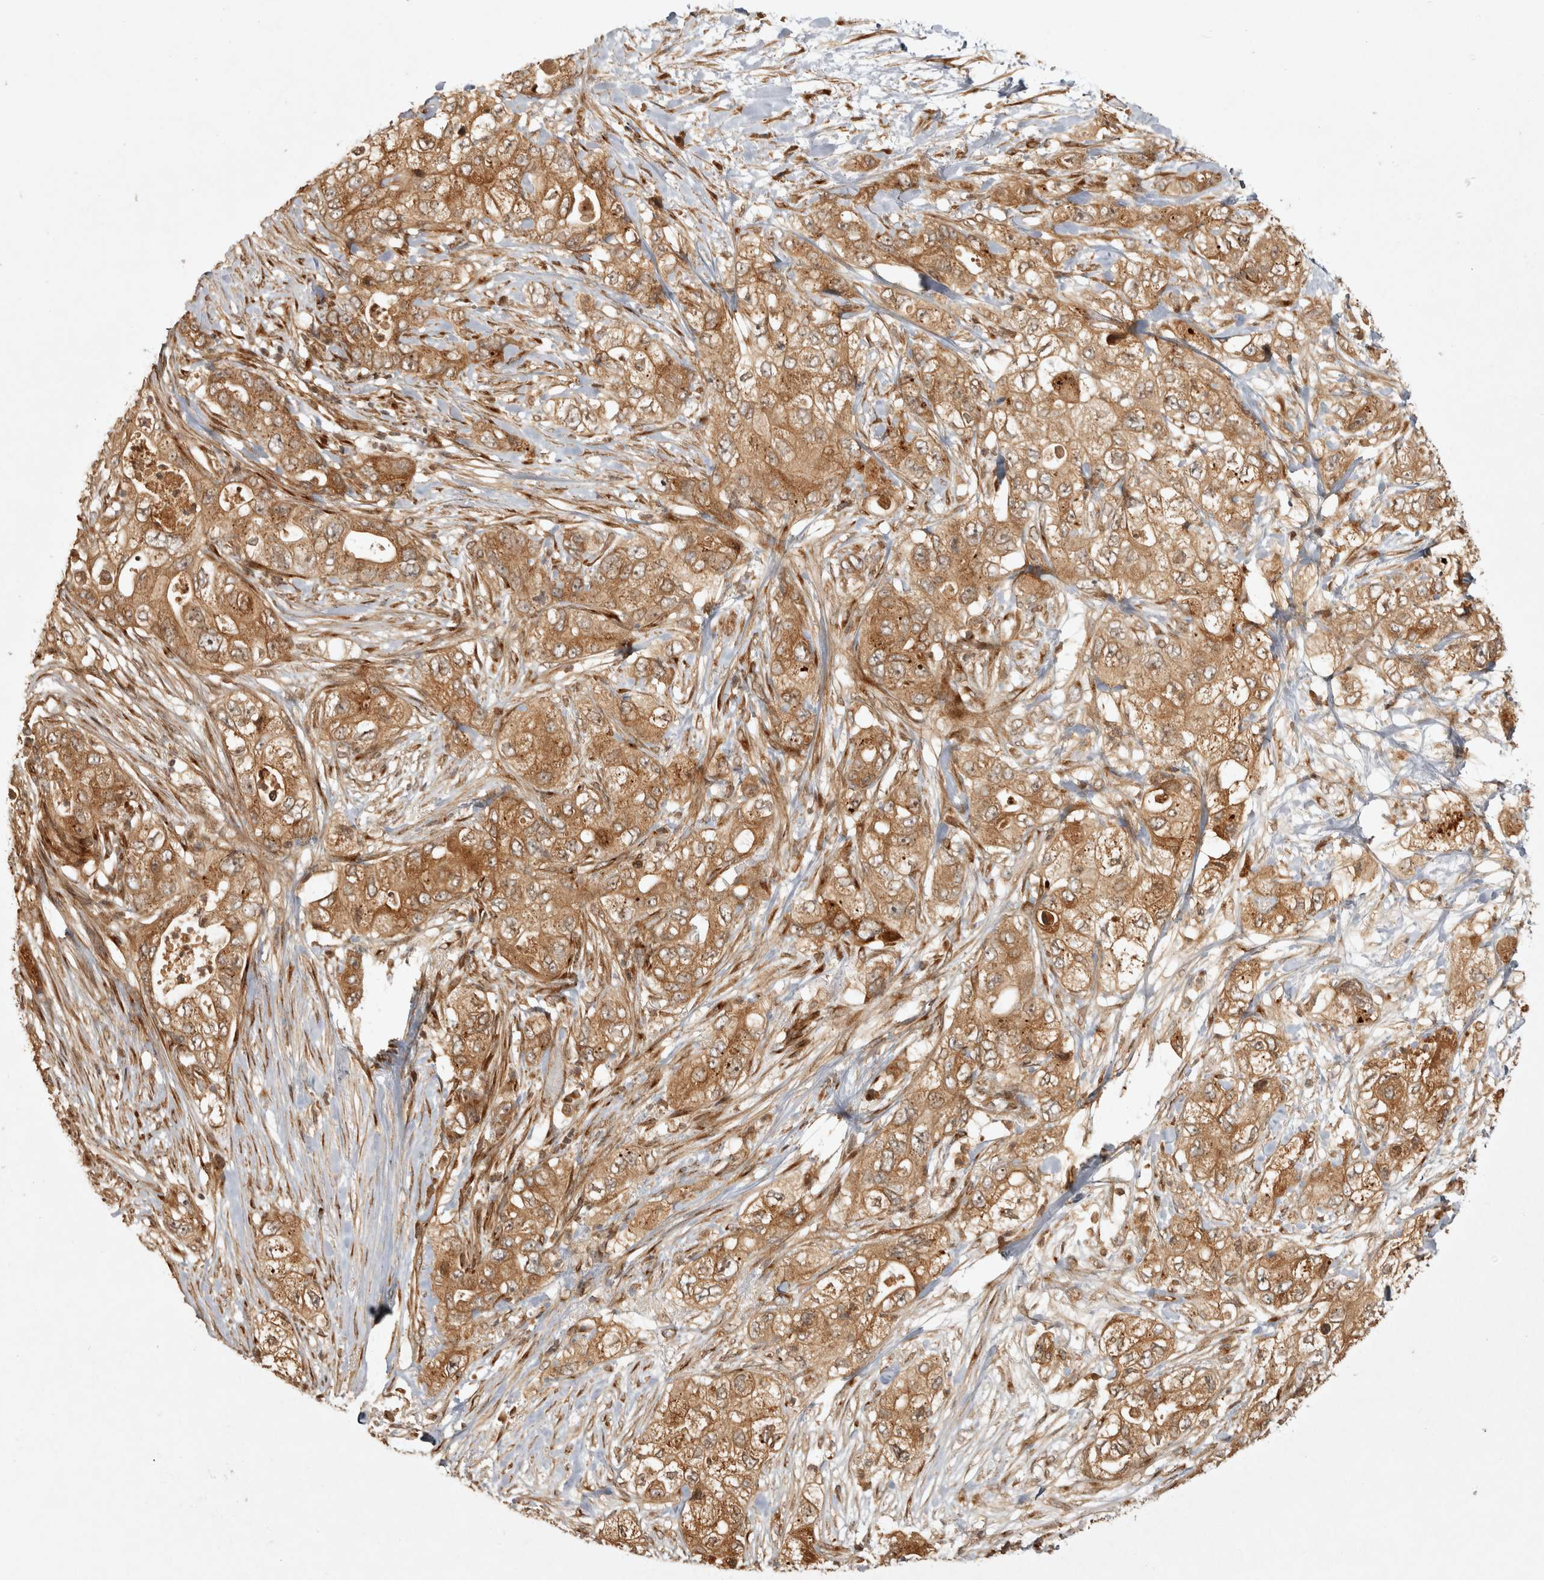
{"staining": {"intensity": "moderate", "quantity": ">75%", "location": "cytoplasmic/membranous"}, "tissue": "pancreatic cancer", "cell_type": "Tumor cells", "image_type": "cancer", "snomed": [{"axis": "morphology", "description": "Adenocarcinoma, NOS"}, {"axis": "topography", "description": "Pancreas"}], "caption": "An image showing moderate cytoplasmic/membranous positivity in about >75% of tumor cells in pancreatic cancer, as visualized by brown immunohistochemical staining.", "gene": "CAMSAP2", "patient": {"sex": "female", "age": 73}}